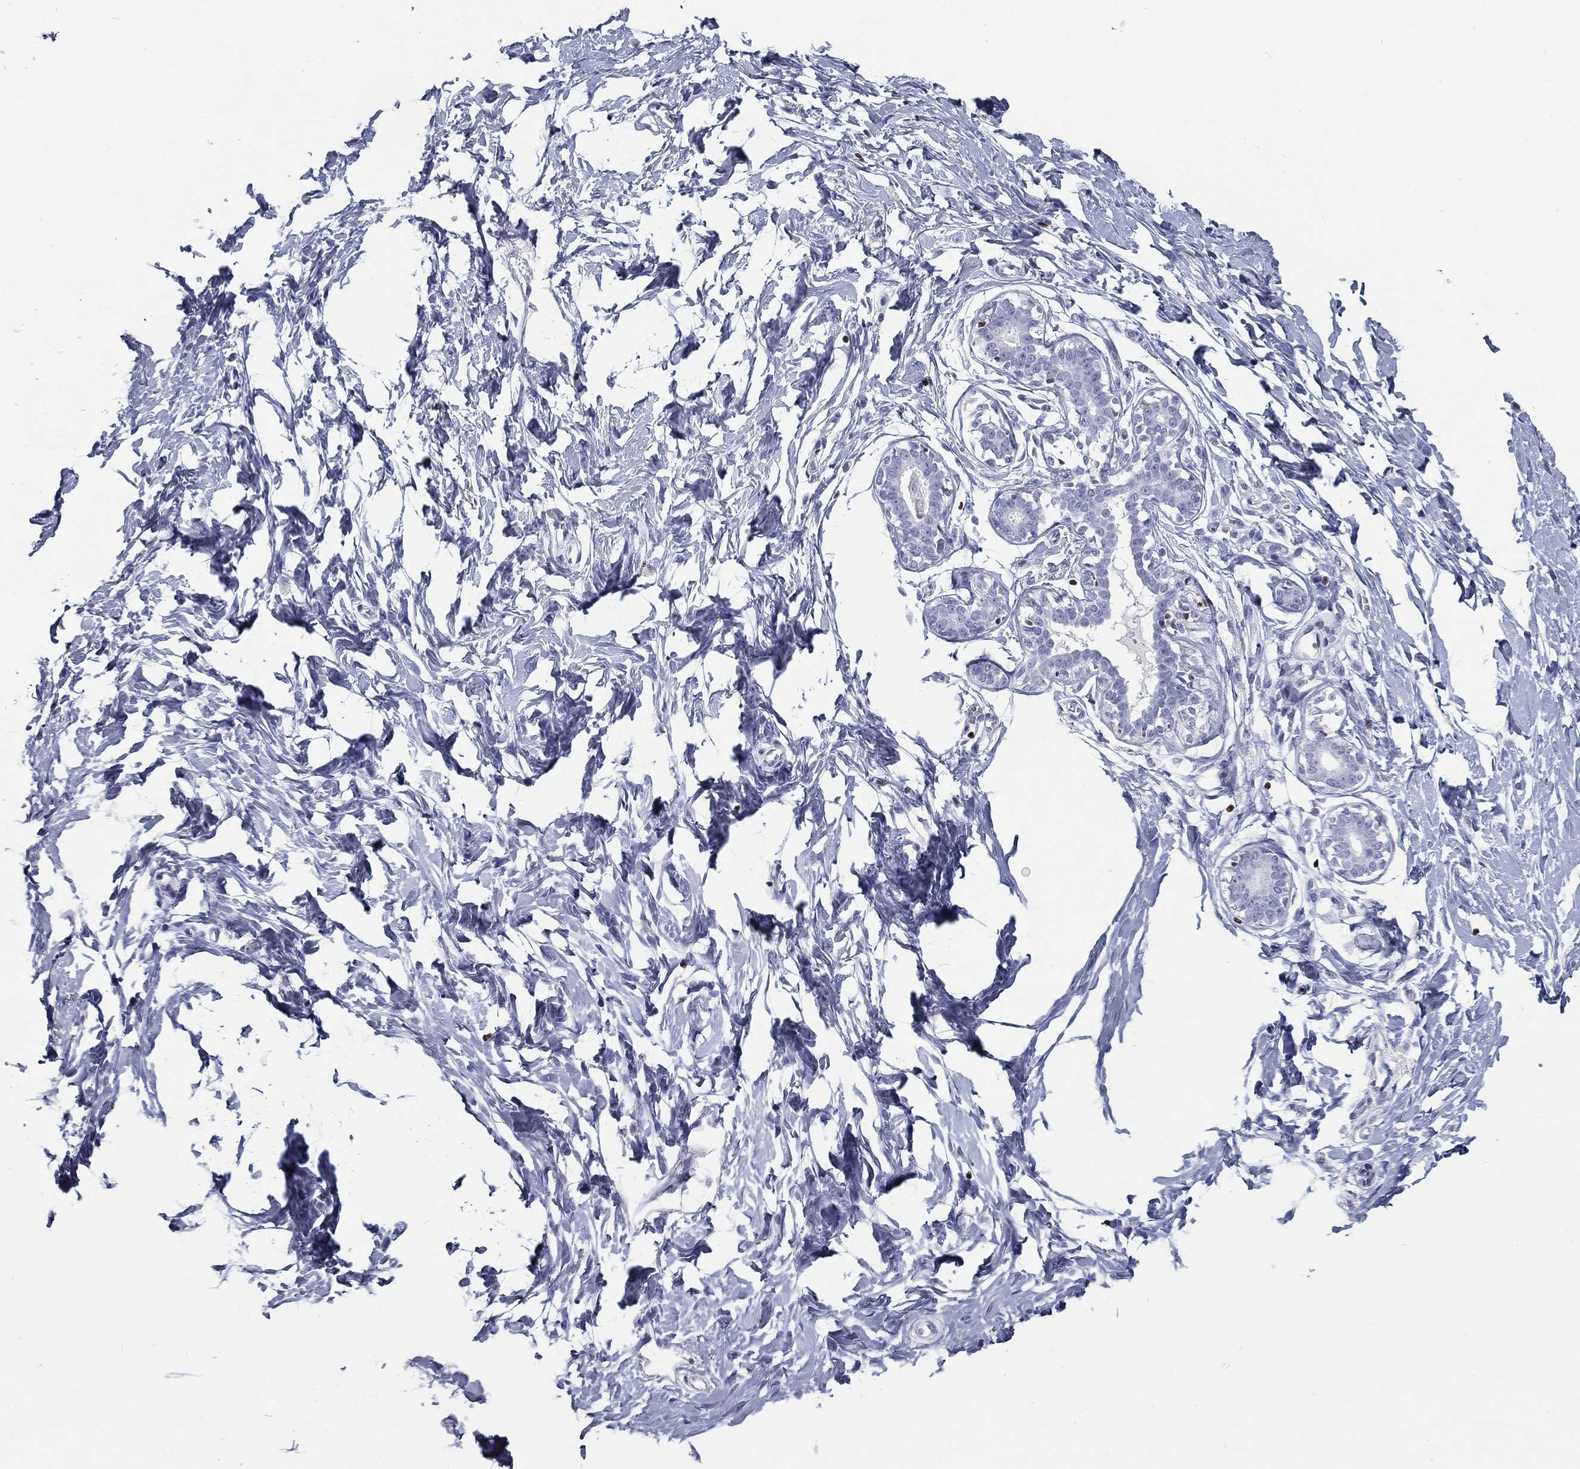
{"staining": {"intensity": "negative", "quantity": "none", "location": "none"}, "tissue": "breast", "cell_type": "Glandular cells", "image_type": "normal", "snomed": [{"axis": "morphology", "description": "Normal tissue, NOS"}, {"axis": "morphology", "description": "Lobular carcinoma, in situ"}, {"axis": "topography", "description": "Breast"}], "caption": "A photomicrograph of breast stained for a protein demonstrates no brown staining in glandular cells. Nuclei are stained in blue.", "gene": "PYHIN1", "patient": {"sex": "female", "age": 35}}